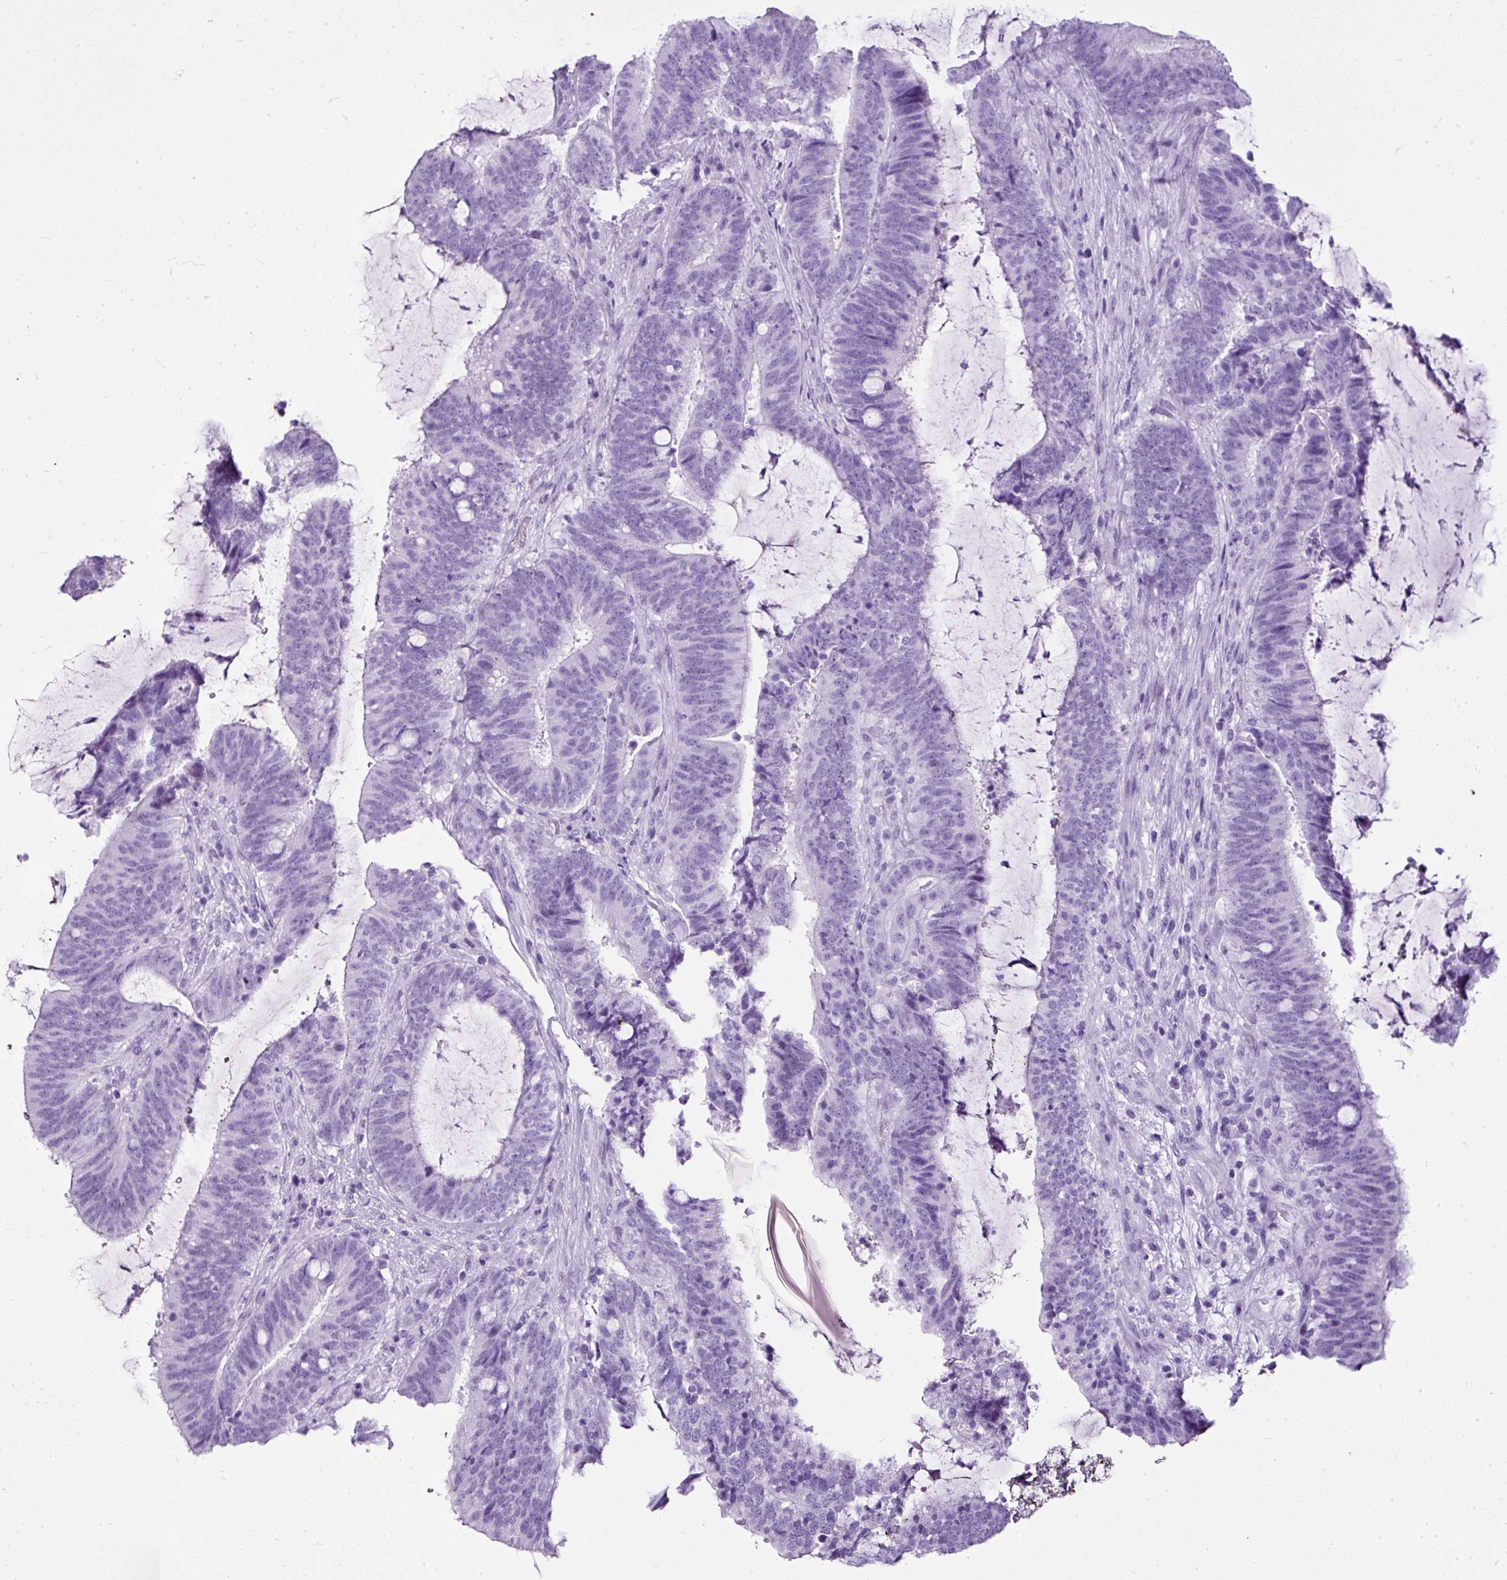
{"staining": {"intensity": "negative", "quantity": "none", "location": "none"}, "tissue": "colorectal cancer", "cell_type": "Tumor cells", "image_type": "cancer", "snomed": [{"axis": "morphology", "description": "Adenocarcinoma, NOS"}, {"axis": "topography", "description": "Colon"}], "caption": "DAB (3,3'-diaminobenzidine) immunohistochemical staining of adenocarcinoma (colorectal) exhibits no significant staining in tumor cells. (DAB immunohistochemistry (IHC) with hematoxylin counter stain).", "gene": "NTS", "patient": {"sex": "female", "age": 43}}